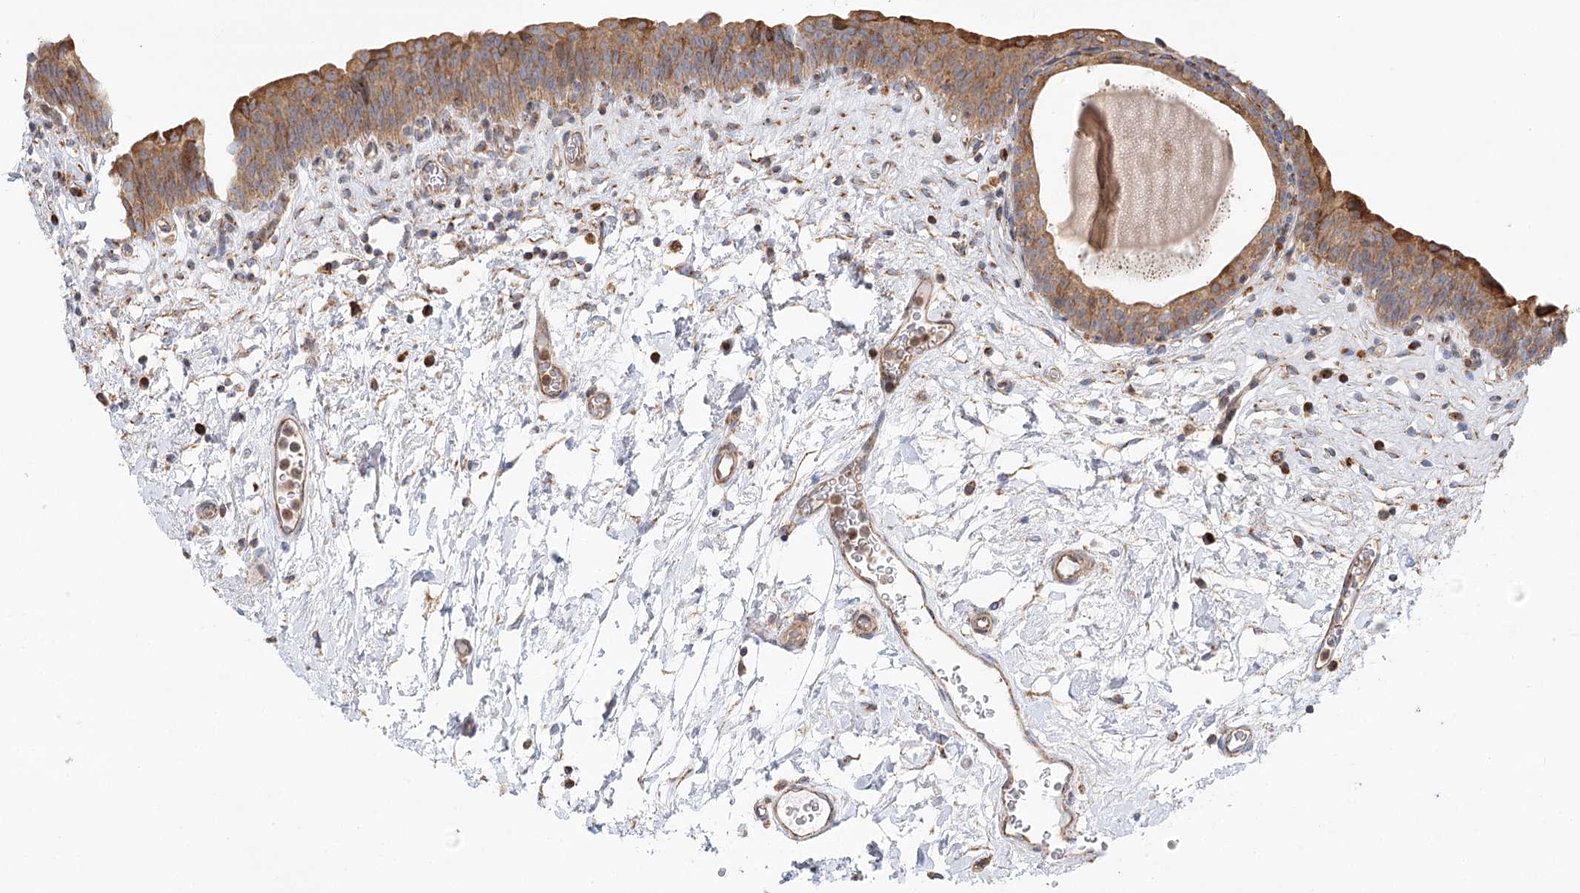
{"staining": {"intensity": "moderate", "quantity": ">75%", "location": "cytoplasmic/membranous"}, "tissue": "urinary bladder", "cell_type": "Urothelial cells", "image_type": "normal", "snomed": [{"axis": "morphology", "description": "Normal tissue, NOS"}, {"axis": "topography", "description": "Urinary bladder"}], "caption": "Immunohistochemical staining of benign urinary bladder exhibits >75% levels of moderate cytoplasmic/membranous protein positivity in about >75% of urothelial cells. The staining was performed using DAB to visualize the protein expression in brown, while the nuclei were stained in blue with hematoxylin (Magnification: 20x).", "gene": "ZFYVE16", "patient": {"sex": "male", "age": 83}}